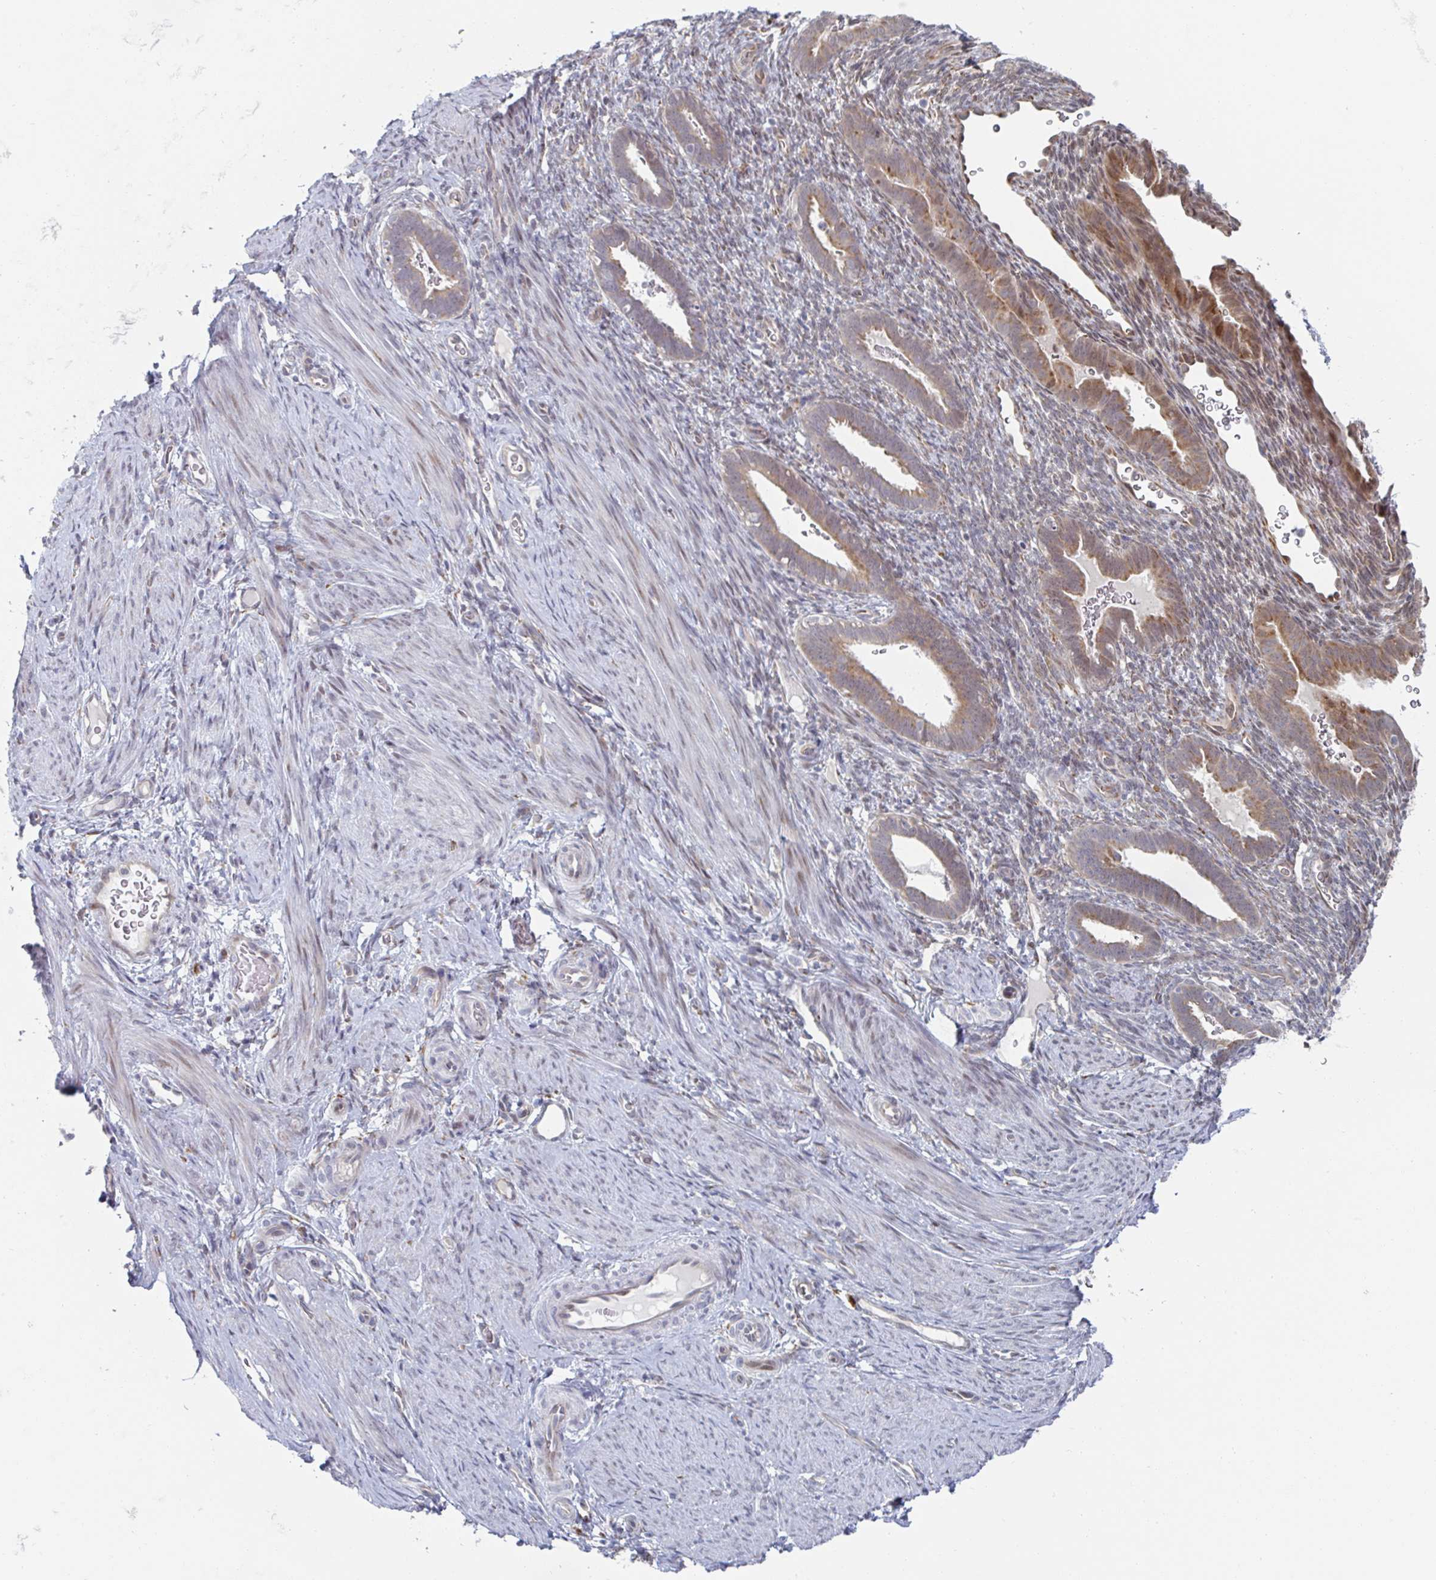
{"staining": {"intensity": "negative", "quantity": "none", "location": "none"}, "tissue": "endometrium", "cell_type": "Cells in endometrial stroma", "image_type": "normal", "snomed": [{"axis": "morphology", "description": "Normal tissue, NOS"}, {"axis": "topography", "description": "Endometrium"}], "caption": "Endometrium was stained to show a protein in brown. There is no significant staining in cells in endometrial stroma. (Immunohistochemistry (ihc), brightfield microscopy, high magnification).", "gene": "TRAPPC10", "patient": {"sex": "female", "age": 34}}